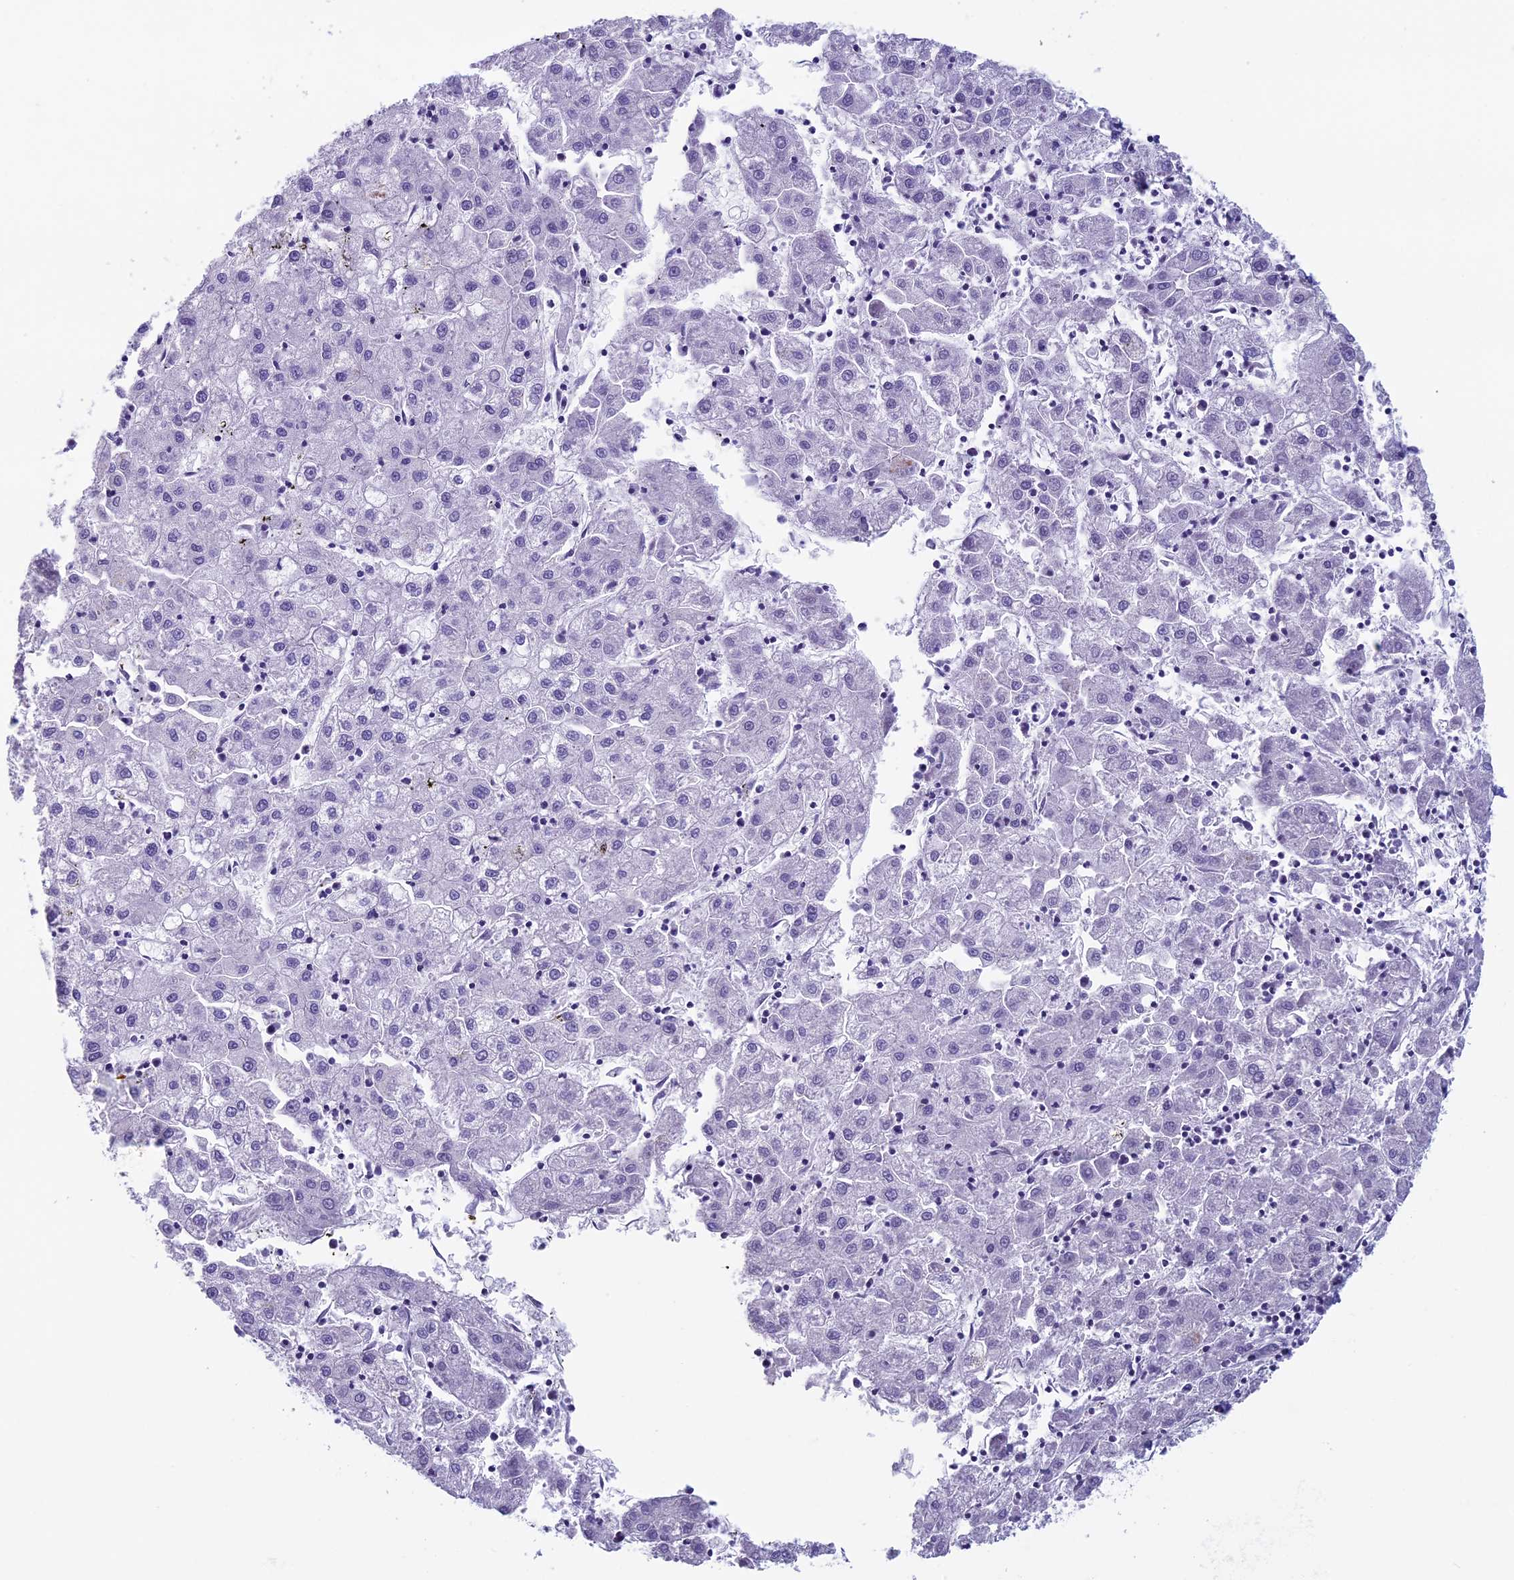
{"staining": {"intensity": "negative", "quantity": "none", "location": "none"}, "tissue": "liver cancer", "cell_type": "Tumor cells", "image_type": "cancer", "snomed": [{"axis": "morphology", "description": "Carcinoma, Hepatocellular, NOS"}, {"axis": "topography", "description": "Liver"}], "caption": "Immunohistochemistry (IHC) photomicrograph of neoplastic tissue: human hepatocellular carcinoma (liver) stained with DAB displays no significant protein staining in tumor cells.", "gene": "ZNF563", "patient": {"sex": "male", "age": 72}}